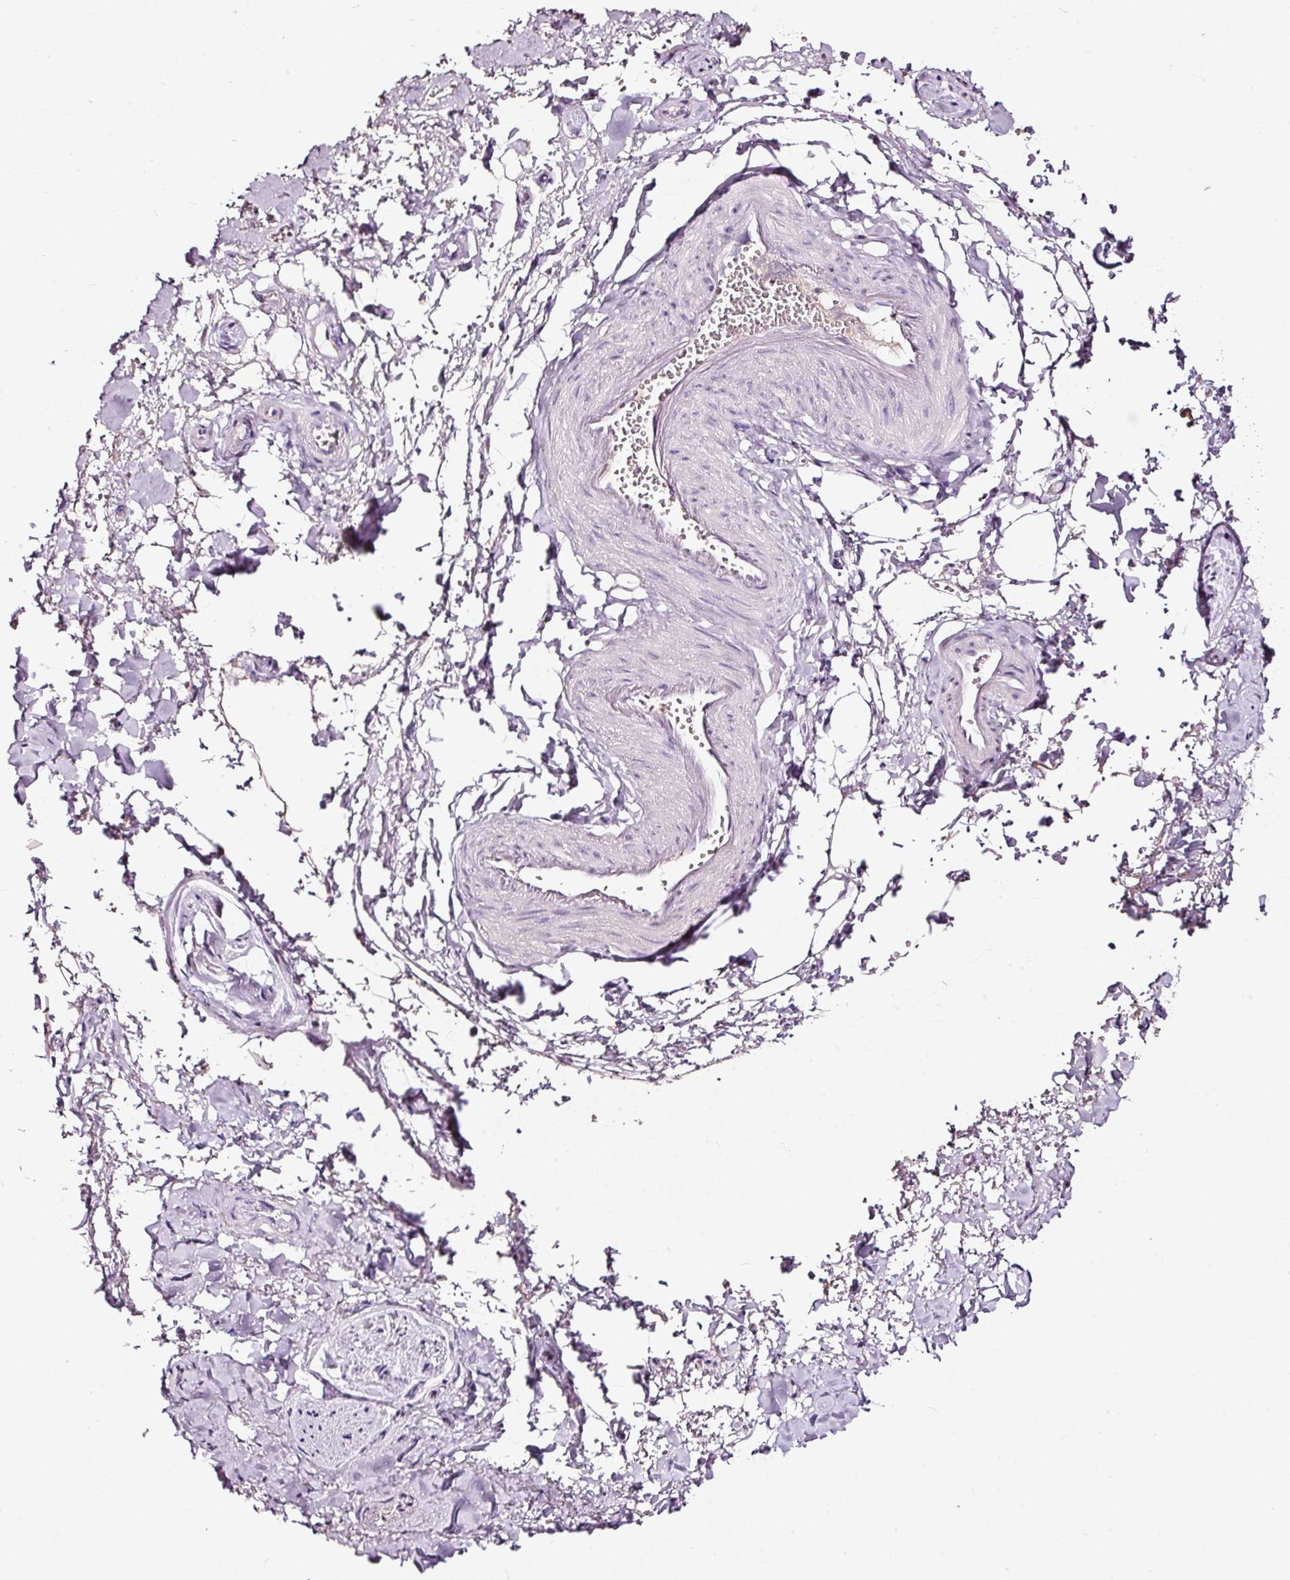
{"staining": {"intensity": "negative", "quantity": "none", "location": "none"}, "tissue": "adipose tissue", "cell_type": "Adipocytes", "image_type": "normal", "snomed": [{"axis": "morphology", "description": "Normal tissue, NOS"}, {"axis": "topography", "description": "Vulva"}, {"axis": "topography", "description": "Vagina"}, {"axis": "topography", "description": "Peripheral nerve tissue"}], "caption": "IHC histopathology image of benign adipose tissue stained for a protein (brown), which demonstrates no staining in adipocytes.", "gene": "LAMP3", "patient": {"sex": "female", "age": 66}}